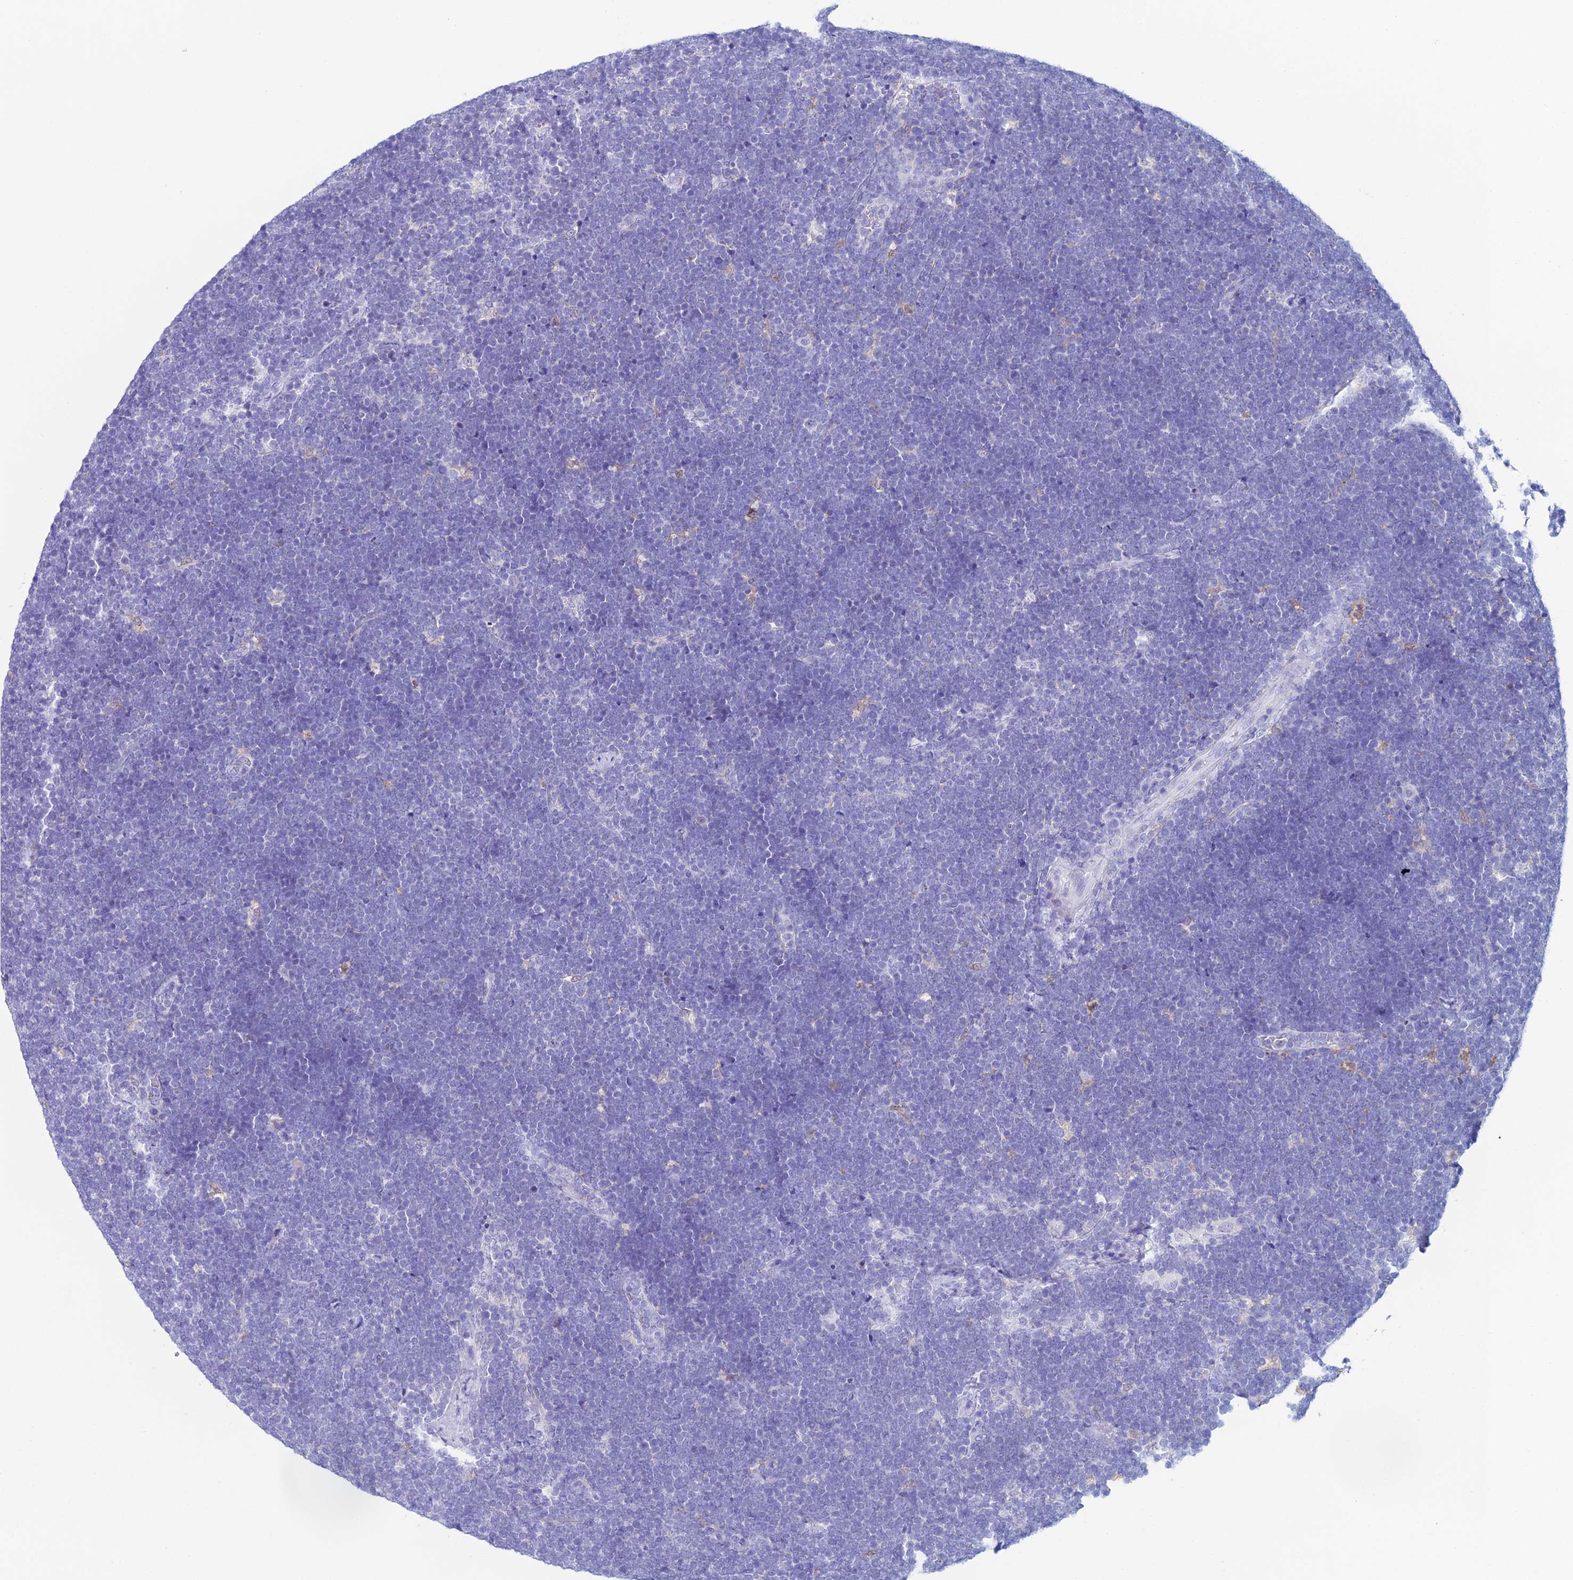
{"staining": {"intensity": "negative", "quantity": "none", "location": "none"}, "tissue": "lymphoma", "cell_type": "Tumor cells", "image_type": "cancer", "snomed": [{"axis": "morphology", "description": "Malignant lymphoma, non-Hodgkin's type, High grade"}, {"axis": "topography", "description": "Lymph node"}], "caption": "The image displays no staining of tumor cells in high-grade malignant lymphoma, non-Hodgkin's type. (DAB IHC, high magnification).", "gene": "KCNK17", "patient": {"sex": "male", "age": 13}}